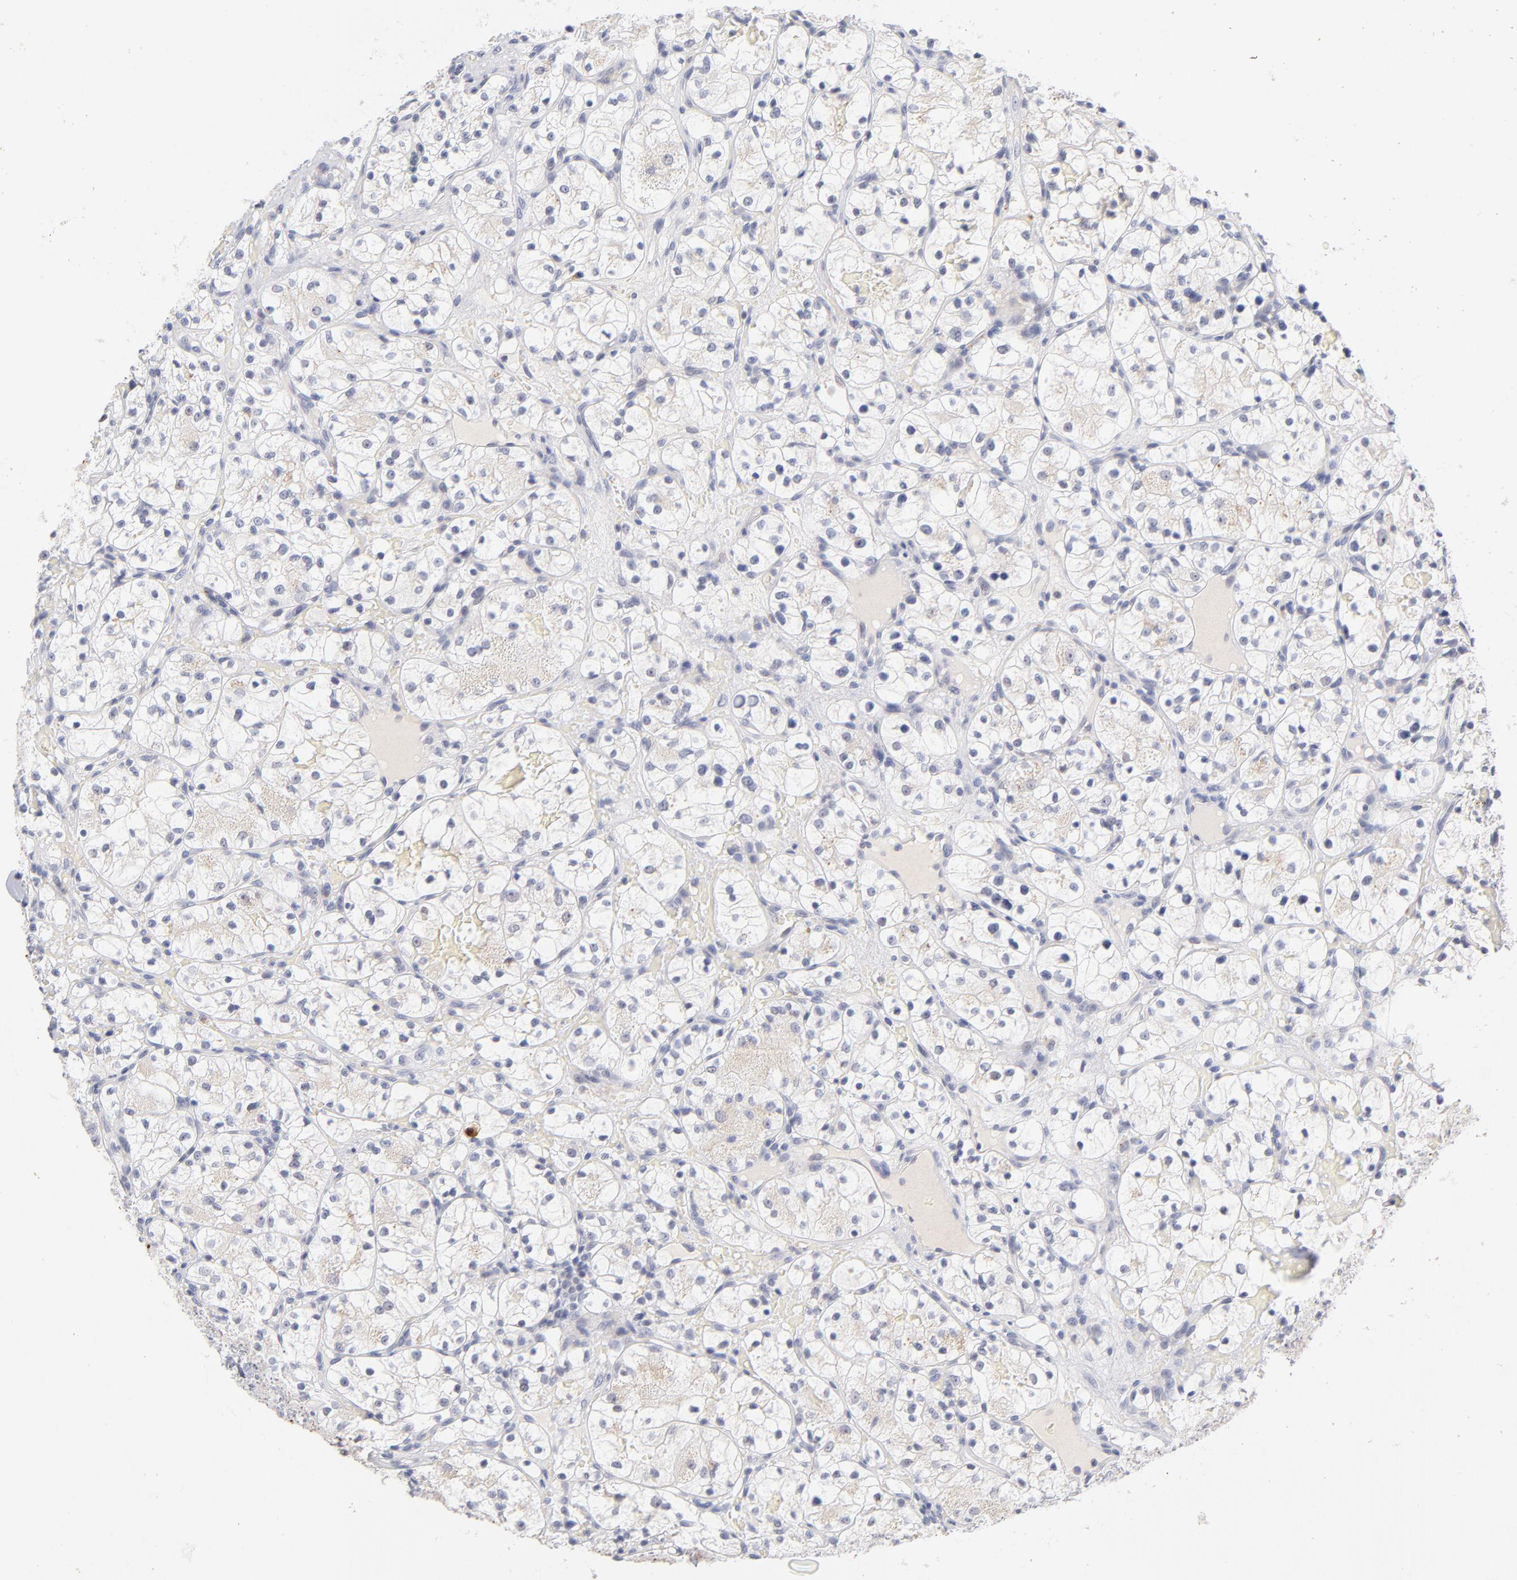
{"staining": {"intensity": "negative", "quantity": "none", "location": "none"}, "tissue": "renal cancer", "cell_type": "Tumor cells", "image_type": "cancer", "snomed": [{"axis": "morphology", "description": "Adenocarcinoma, NOS"}, {"axis": "topography", "description": "Kidney"}], "caption": "Tumor cells are negative for protein expression in human renal adenocarcinoma.", "gene": "PARP1", "patient": {"sex": "female", "age": 60}}